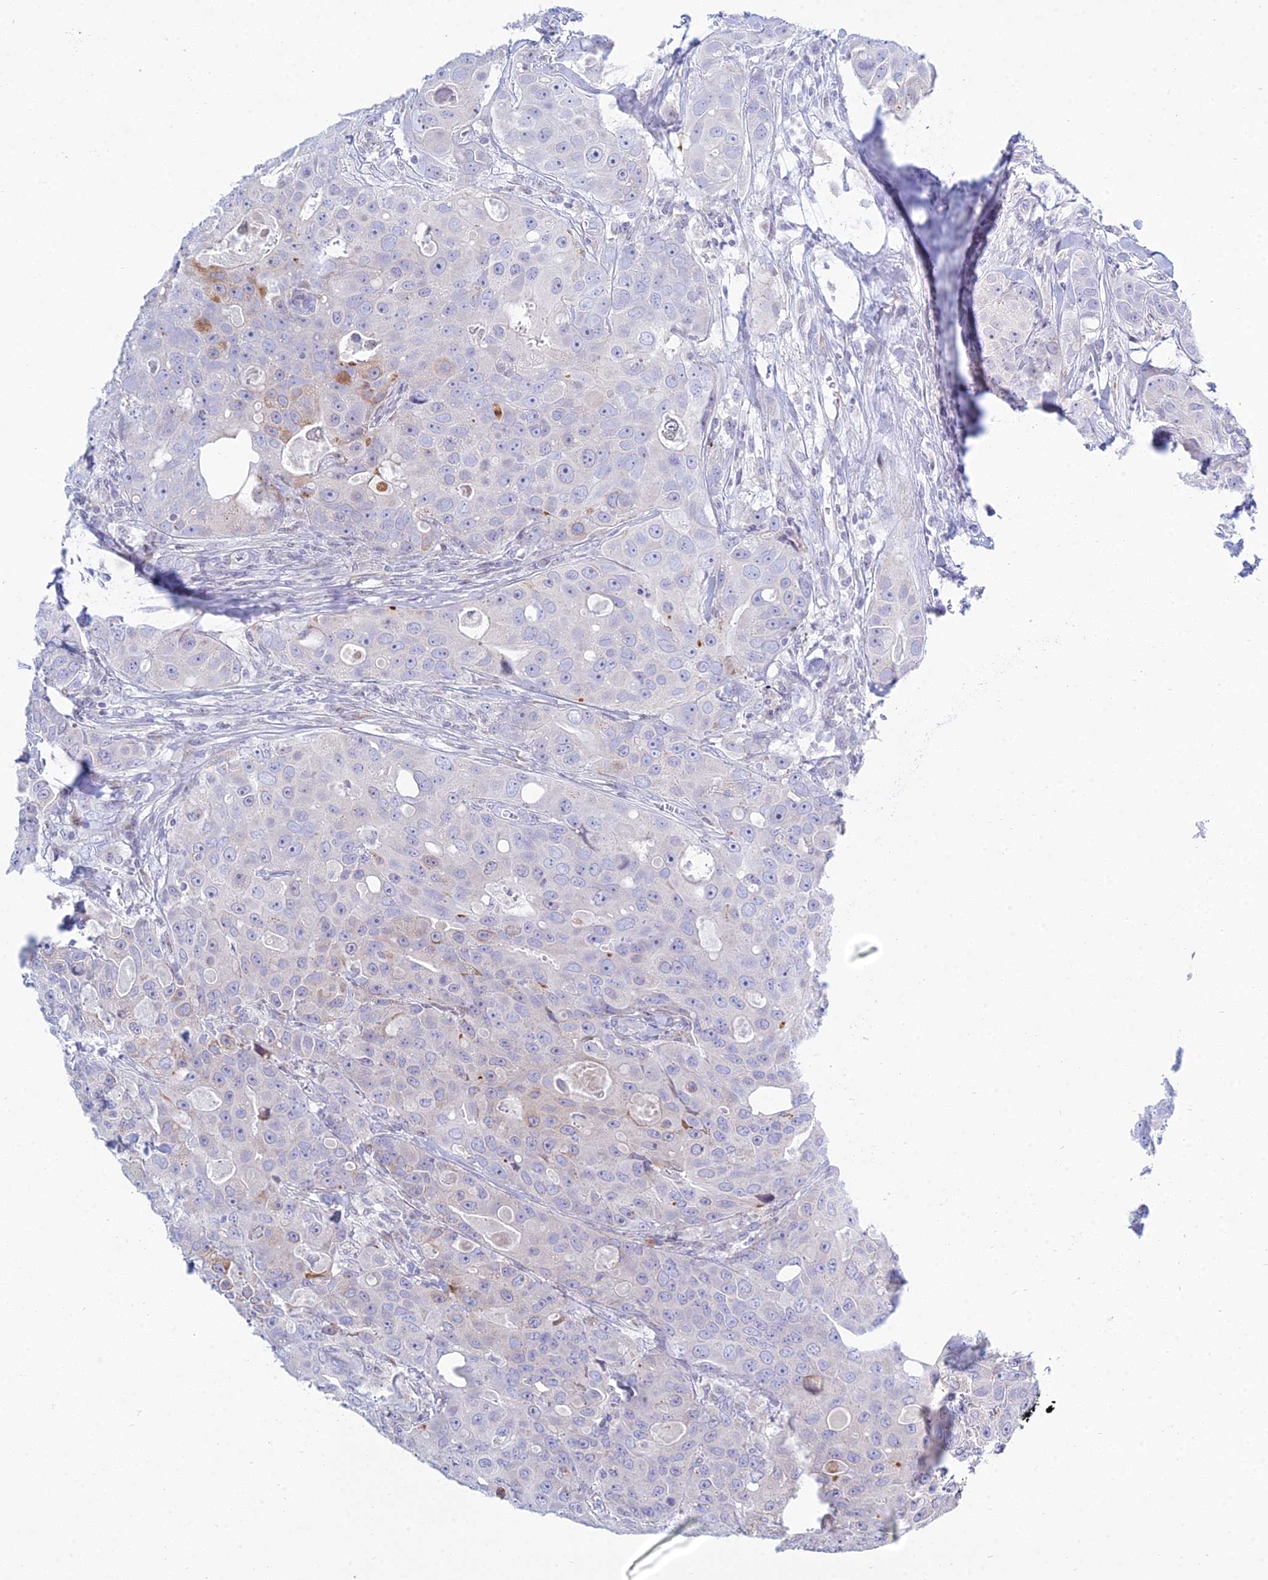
{"staining": {"intensity": "moderate", "quantity": "<25%", "location": "cytoplasmic/membranous"}, "tissue": "breast cancer", "cell_type": "Tumor cells", "image_type": "cancer", "snomed": [{"axis": "morphology", "description": "Duct carcinoma"}, {"axis": "topography", "description": "Breast"}], "caption": "Protein staining shows moderate cytoplasmic/membranous staining in about <25% of tumor cells in invasive ductal carcinoma (breast).", "gene": "PRR13", "patient": {"sex": "female", "age": 43}}